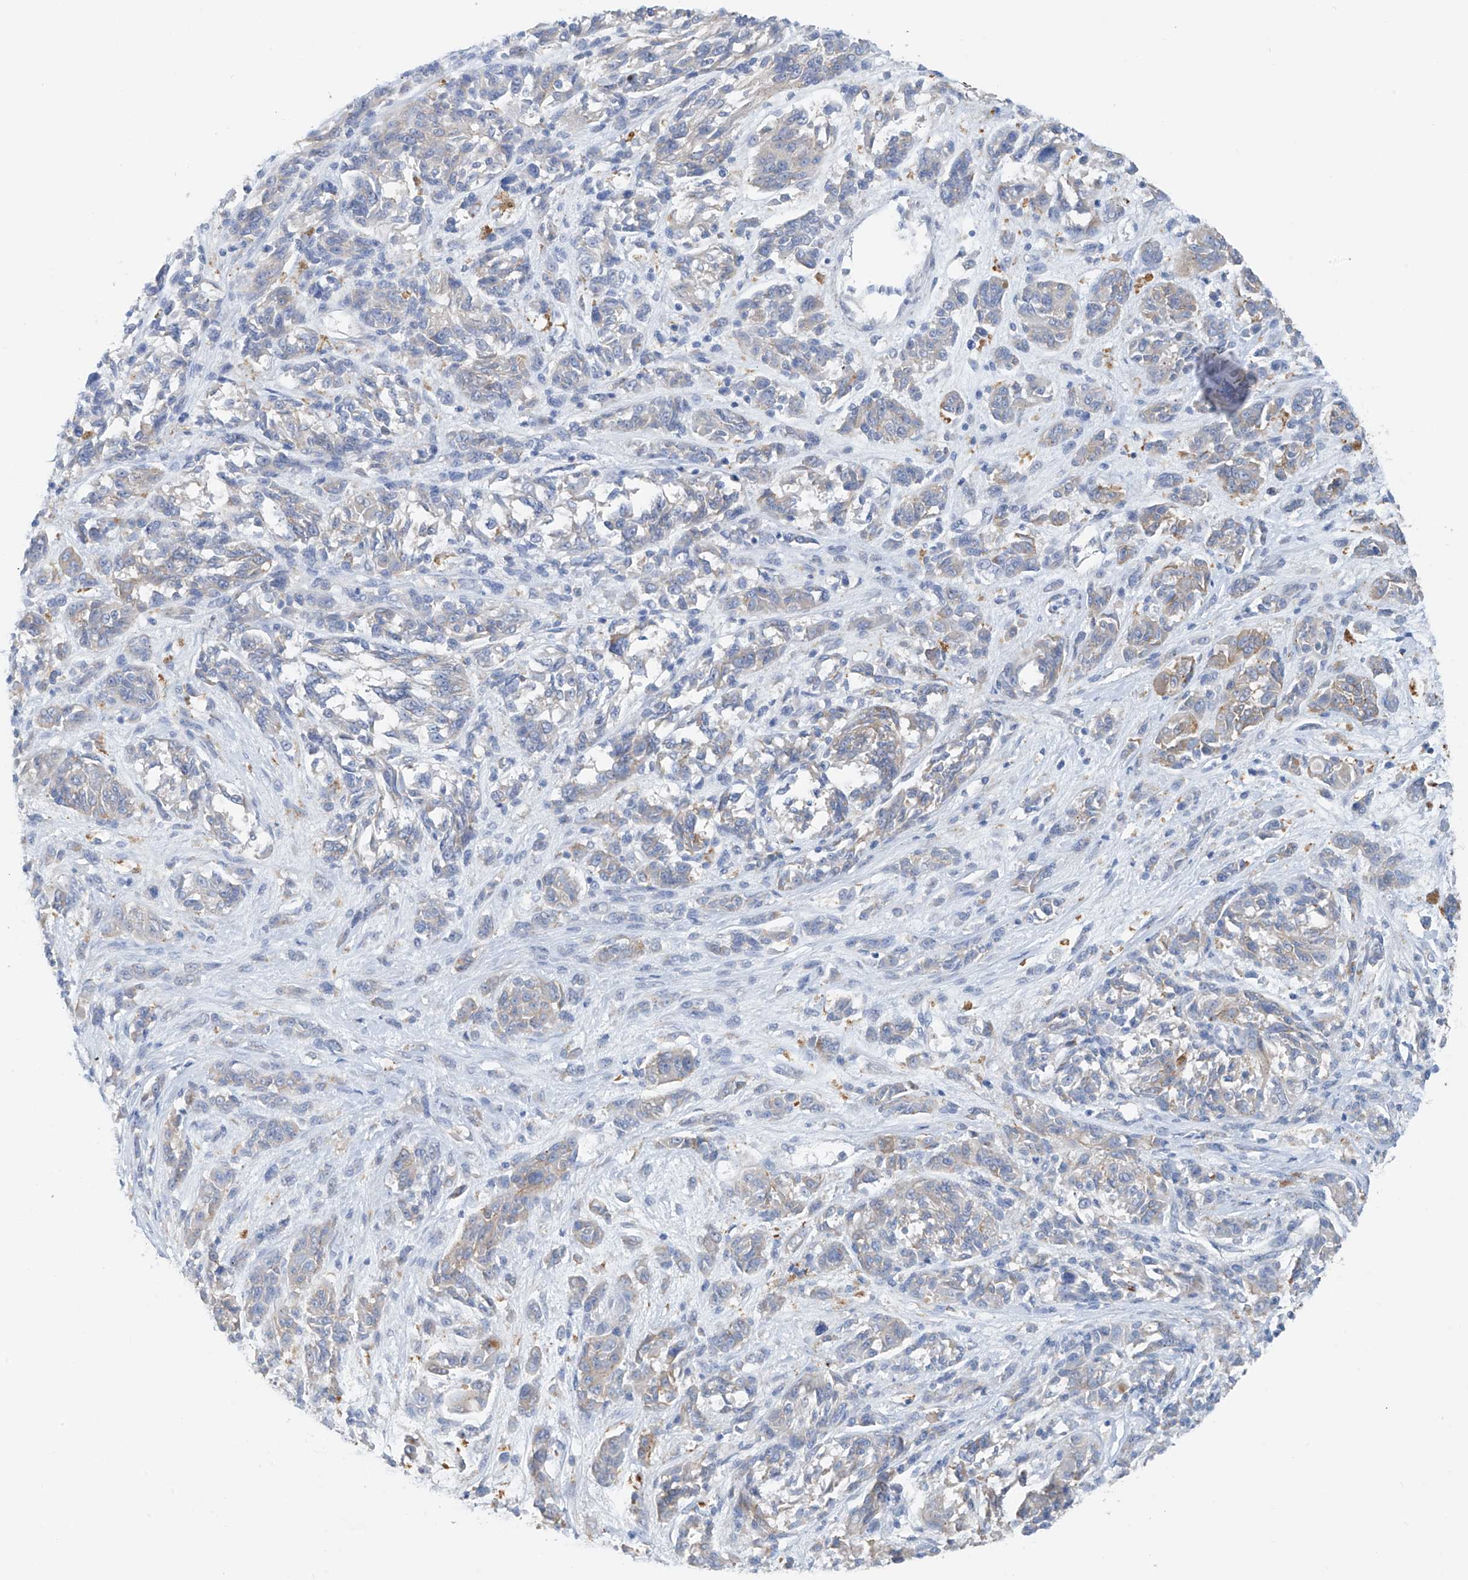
{"staining": {"intensity": "weak", "quantity": "<25%", "location": "cytoplasmic/membranous"}, "tissue": "melanoma", "cell_type": "Tumor cells", "image_type": "cancer", "snomed": [{"axis": "morphology", "description": "Malignant melanoma, NOS"}, {"axis": "topography", "description": "Skin"}], "caption": "Melanoma was stained to show a protein in brown. There is no significant staining in tumor cells.", "gene": "GLMP", "patient": {"sex": "male", "age": 53}}